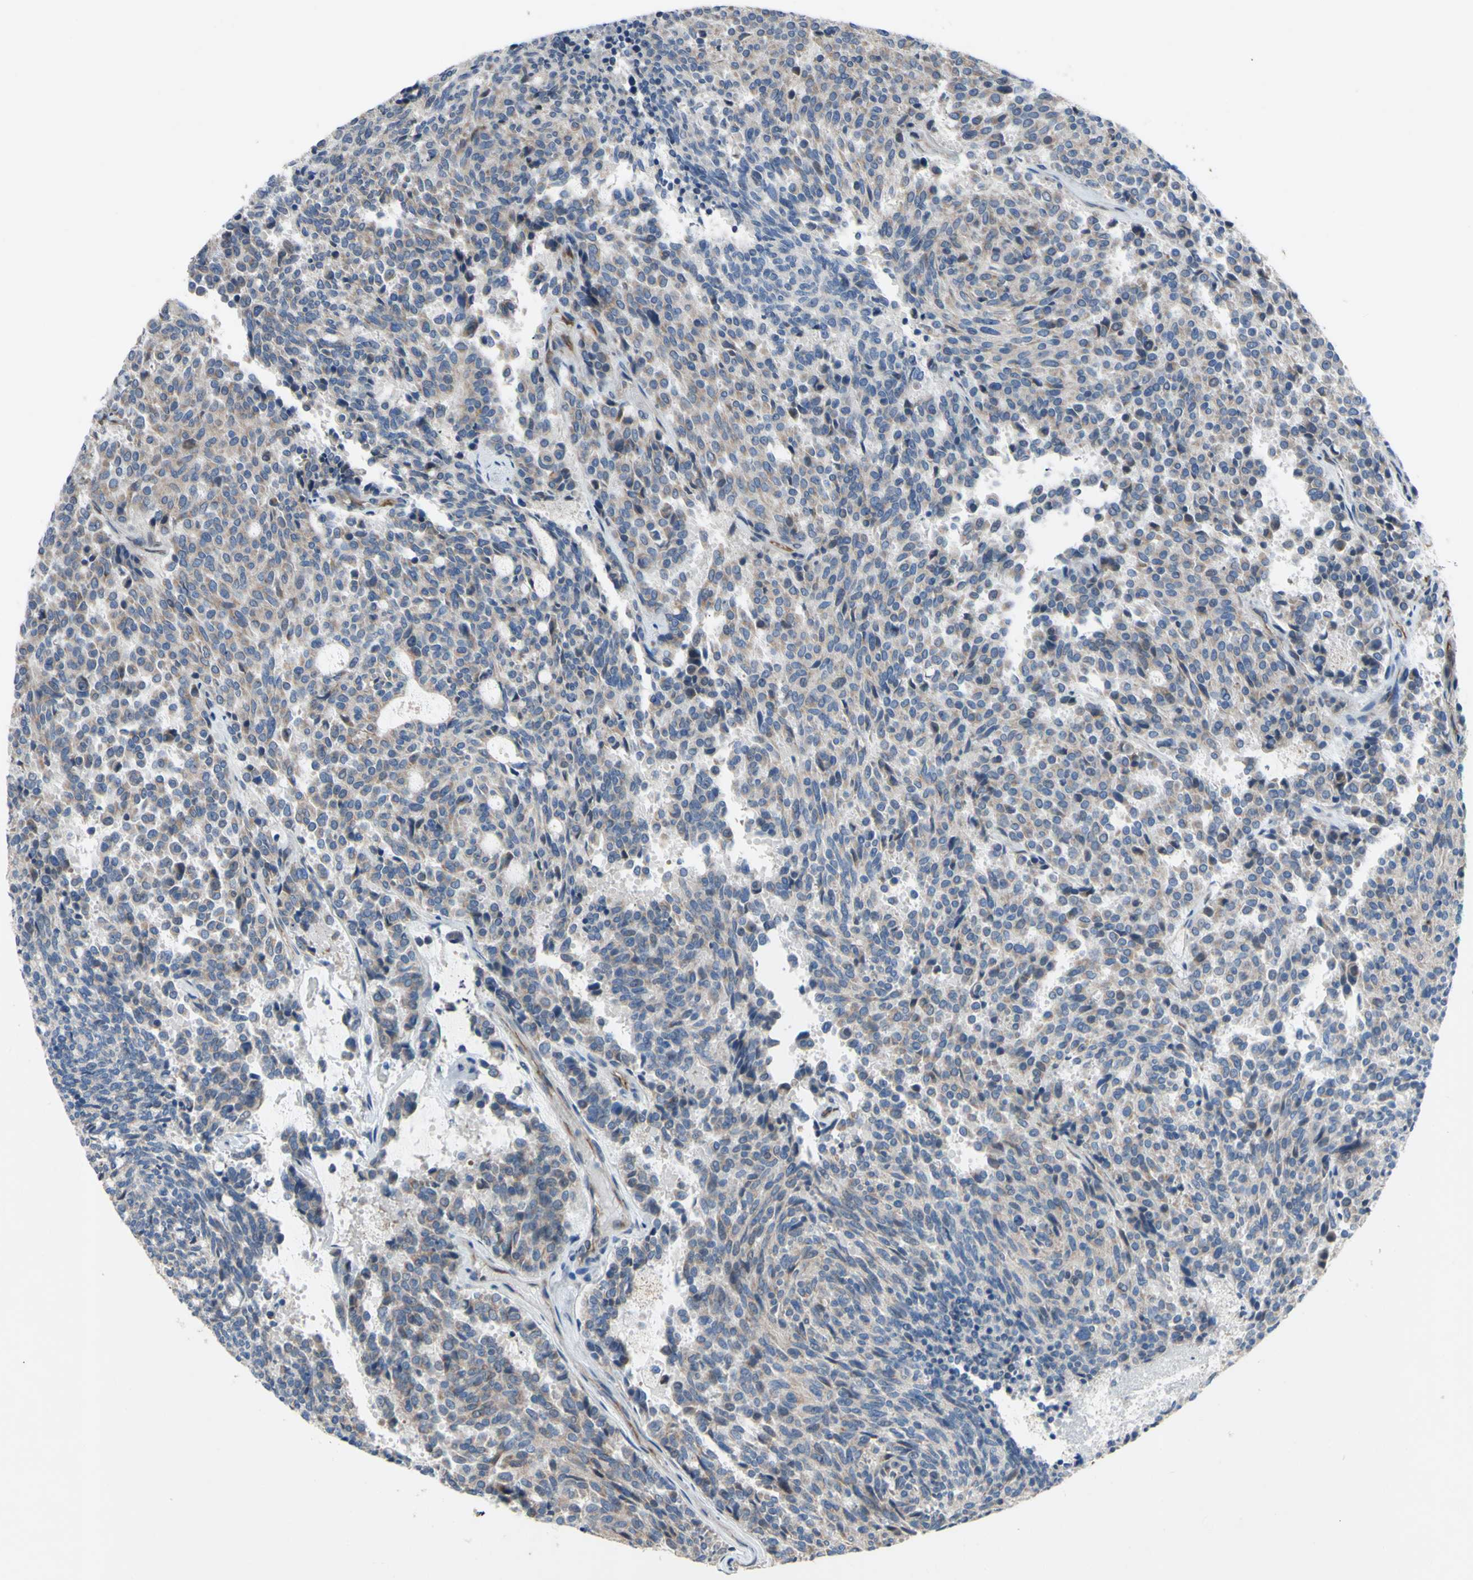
{"staining": {"intensity": "weak", "quantity": ">75%", "location": "cytoplasmic/membranous"}, "tissue": "carcinoid", "cell_type": "Tumor cells", "image_type": "cancer", "snomed": [{"axis": "morphology", "description": "Carcinoid, malignant, NOS"}, {"axis": "topography", "description": "Pancreas"}], "caption": "The image shows immunohistochemical staining of carcinoid. There is weak cytoplasmic/membranous expression is present in approximately >75% of tumor cells.", "gene": "GRAMD2B", "patient": {"sex": "female", "age": 54}}